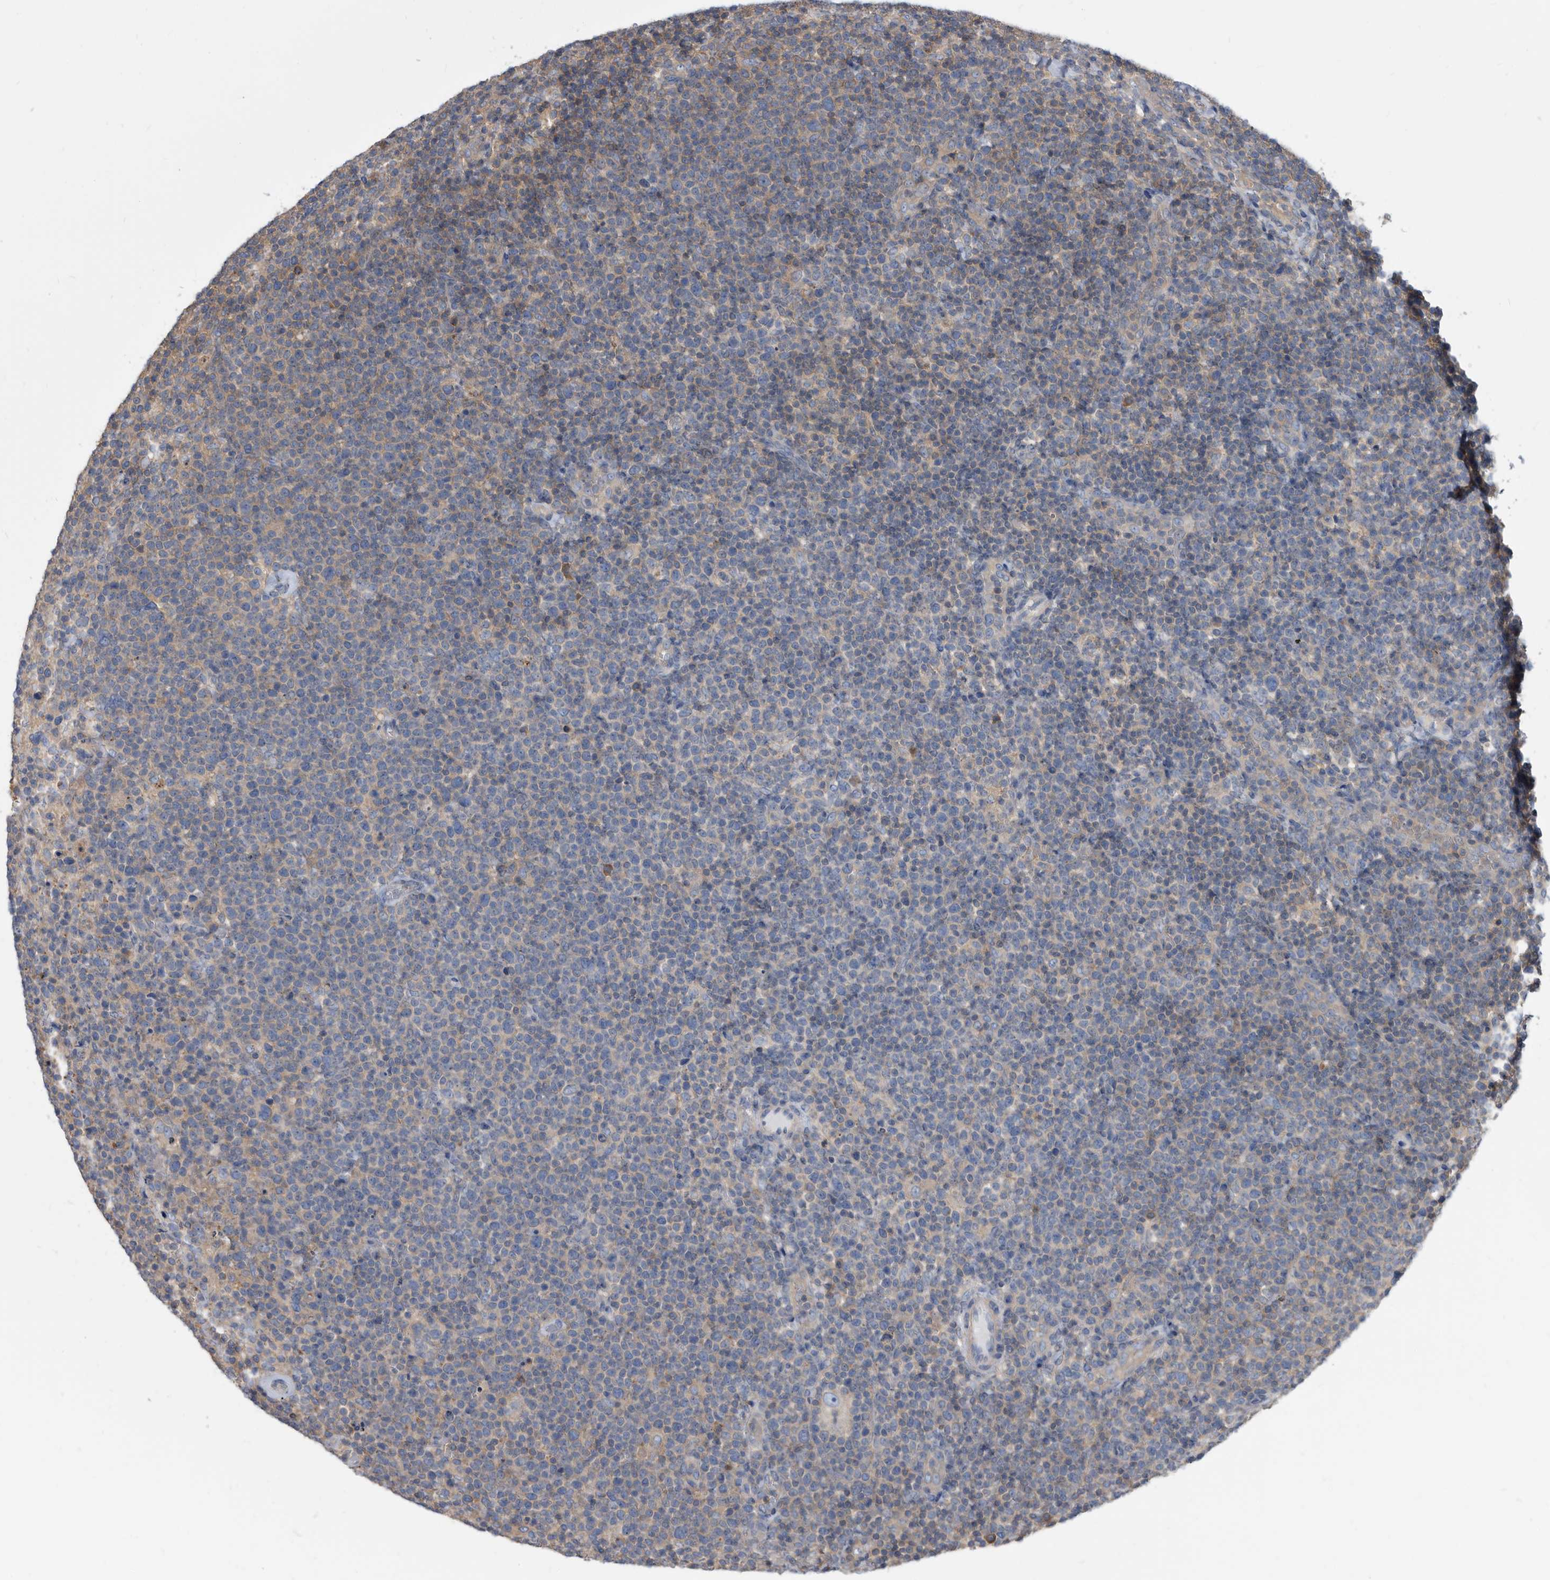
{"staining": {"intensity": "weak", "quantity": "<25%", "location": "cytoplasmic/membranous"}, "tissue": "lymphoma", "cell_type": "Tumor cells", "image_type": "cancer", "snomed": [{"axis": "morphology", "description": "Malignant lymphoma, non-Hodgkin's type, High grade"}, {"axis": "topography", "description": "Lymph node"}], "caption": "IHC of human lymphoma demonstrates no positivity in tumor cells.", "gene": "APEH", "patient": {"sex": "male", "age": 61}}